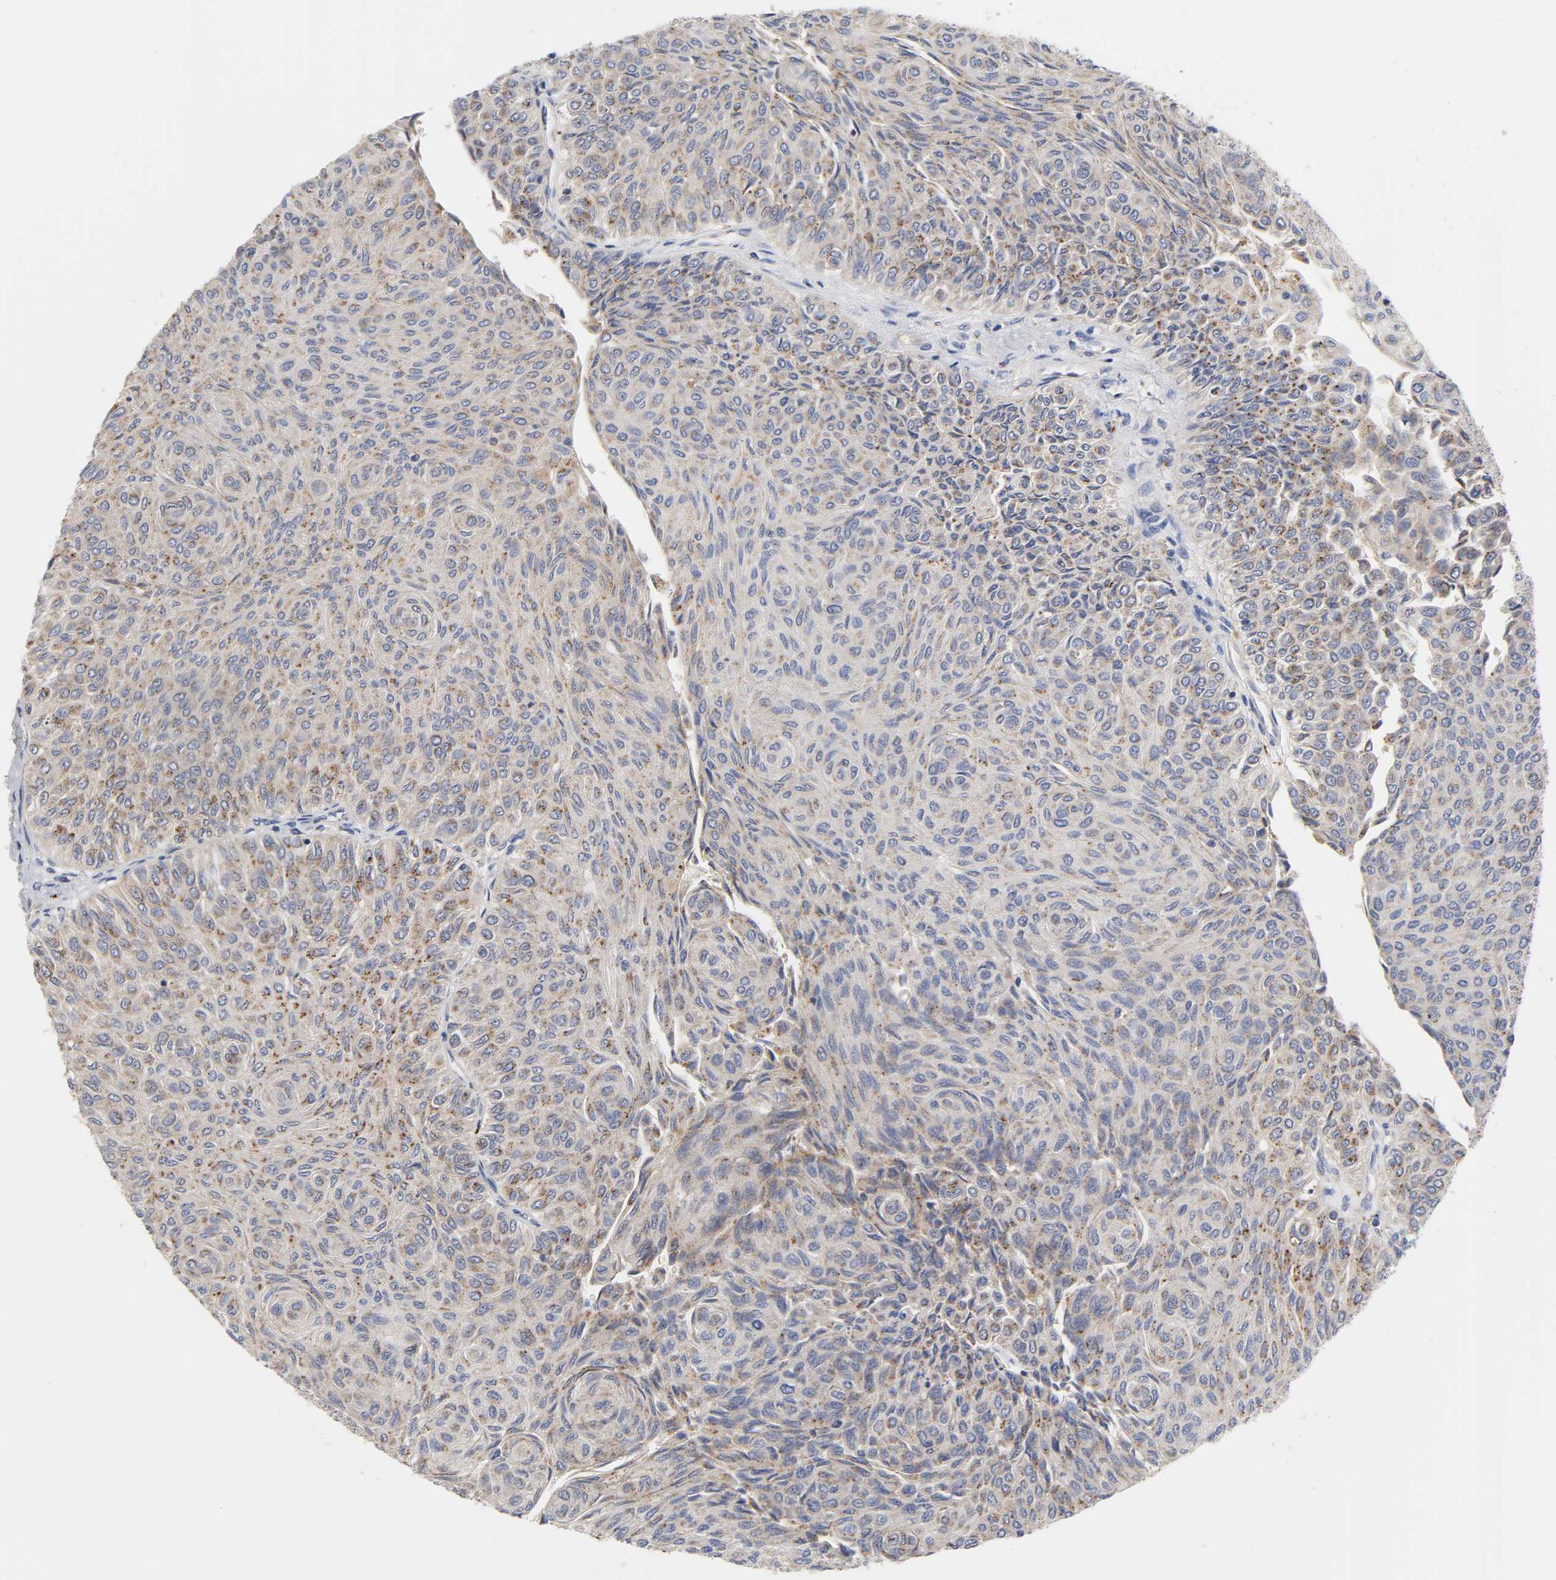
{"staining": {"intensity": "weak", "quantity": ">75%", "location": "cytoplasmic/membranous"}, "tissue": "urothelial cancer", "cell_type": "Tumor cells", "image_type": "cancer", "snomed": [{"axis": "morphology", "description": "Urothelial carcinoma, Low grade"}, {"axis": "topography", "description": "Urinary bladder"}], "caption": "Weak cytoplasmic/membranous staining is identified in approximately >75% of tumor cells in low-grade urothelial carcinoma.", "gene": "C17orf75", "patient": {"sex": "male", "age": 78}}